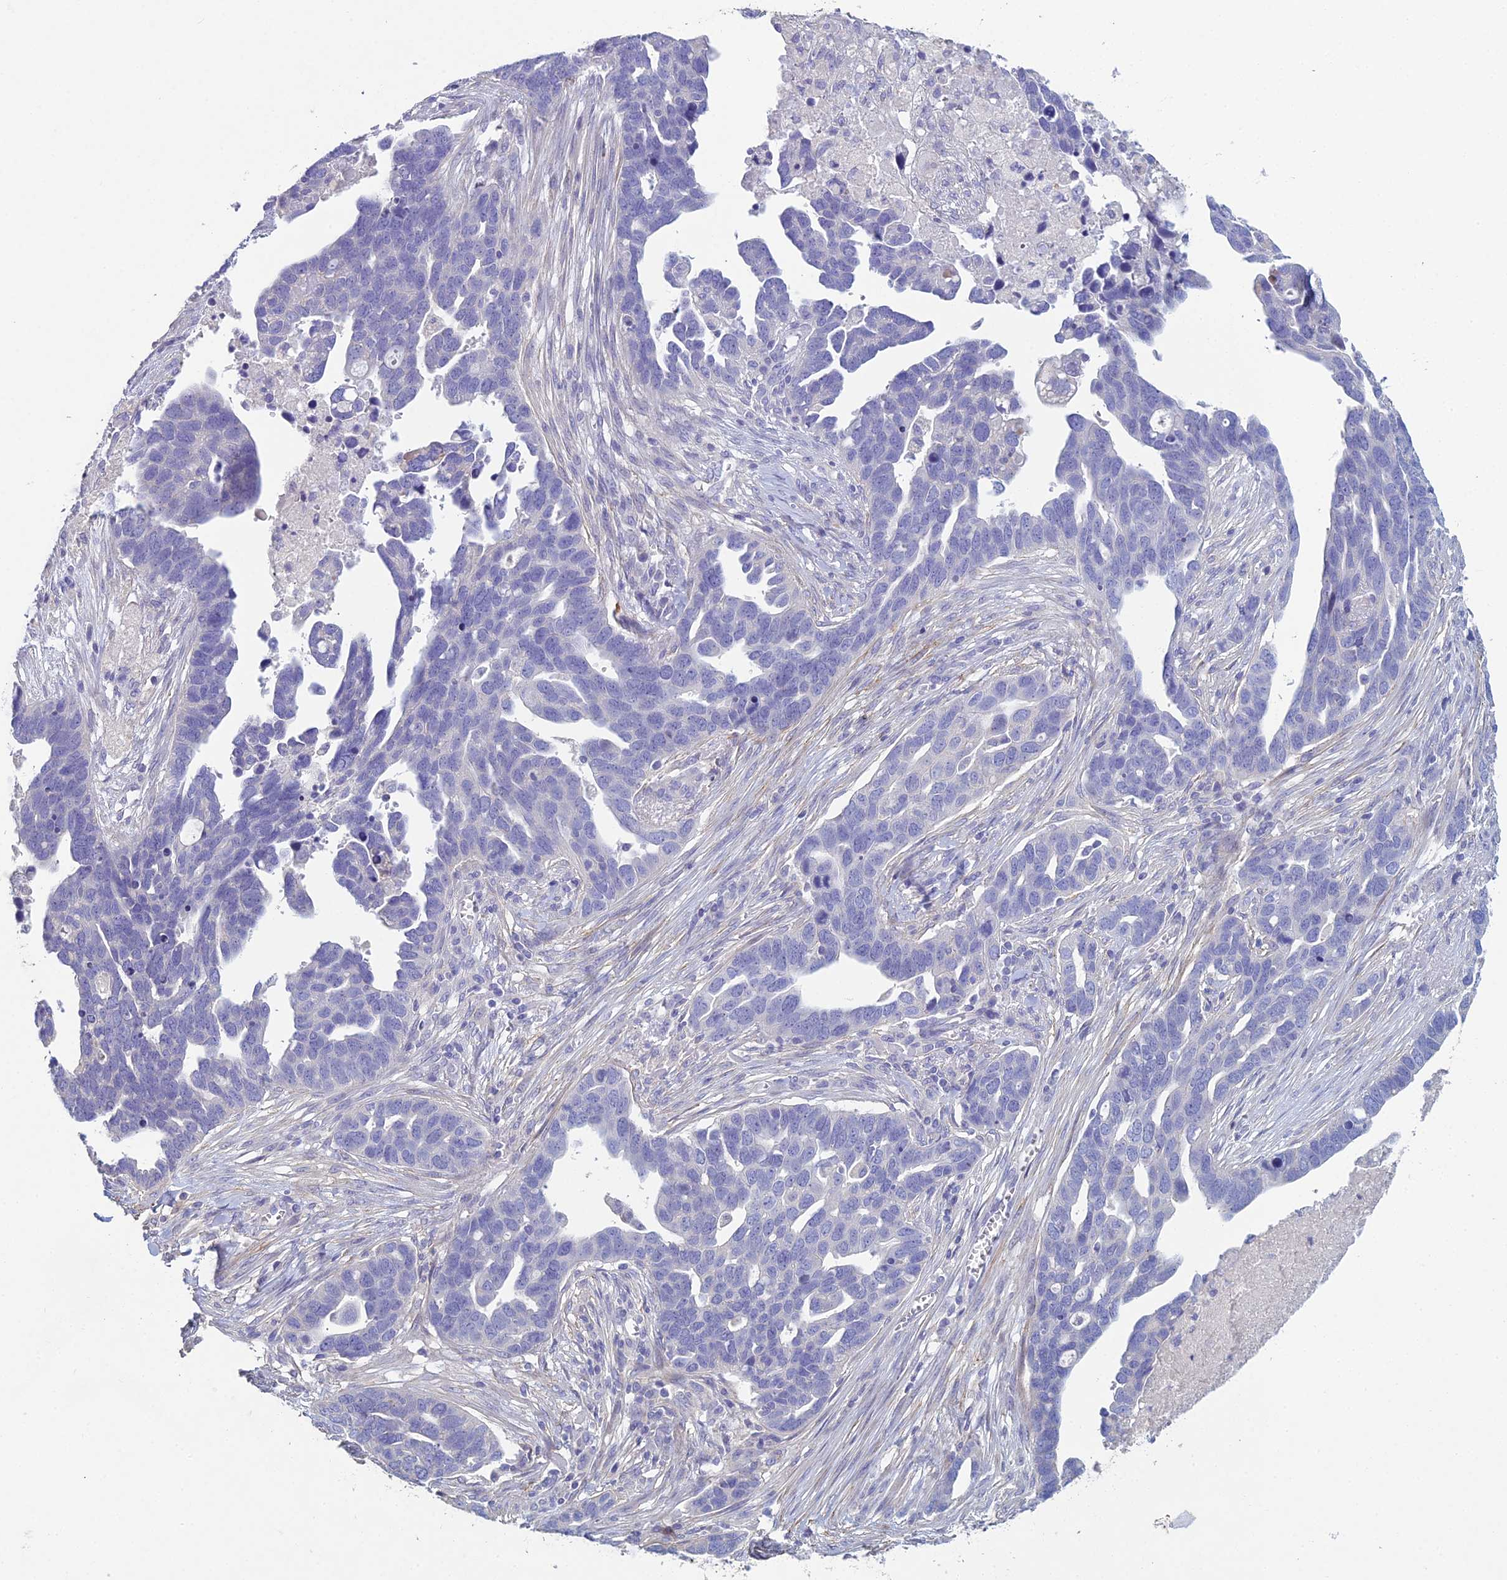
{"staining": {"intensity": "negative", "quantity": "none", "location": "none"}, "tissue": "ovarian cancer", "cell_type": "Tumor cells", "image_type": "cancer", "snomed": [{"axis": "morphology", "description": "Cystadenocarcinoma, serous, NOS"}, {"axis": "topography", "description": "Ovary"}], "caption": "IHC image of neoplastic tissue: ovarian serous cystadenocarcinoma stained with DAB (3,3'-diaminobenzidine) demonstrates no significant protein positivity in tumor cells.", "gene": "NCAM1", "patient": {"sex": "female", "age": 54}}